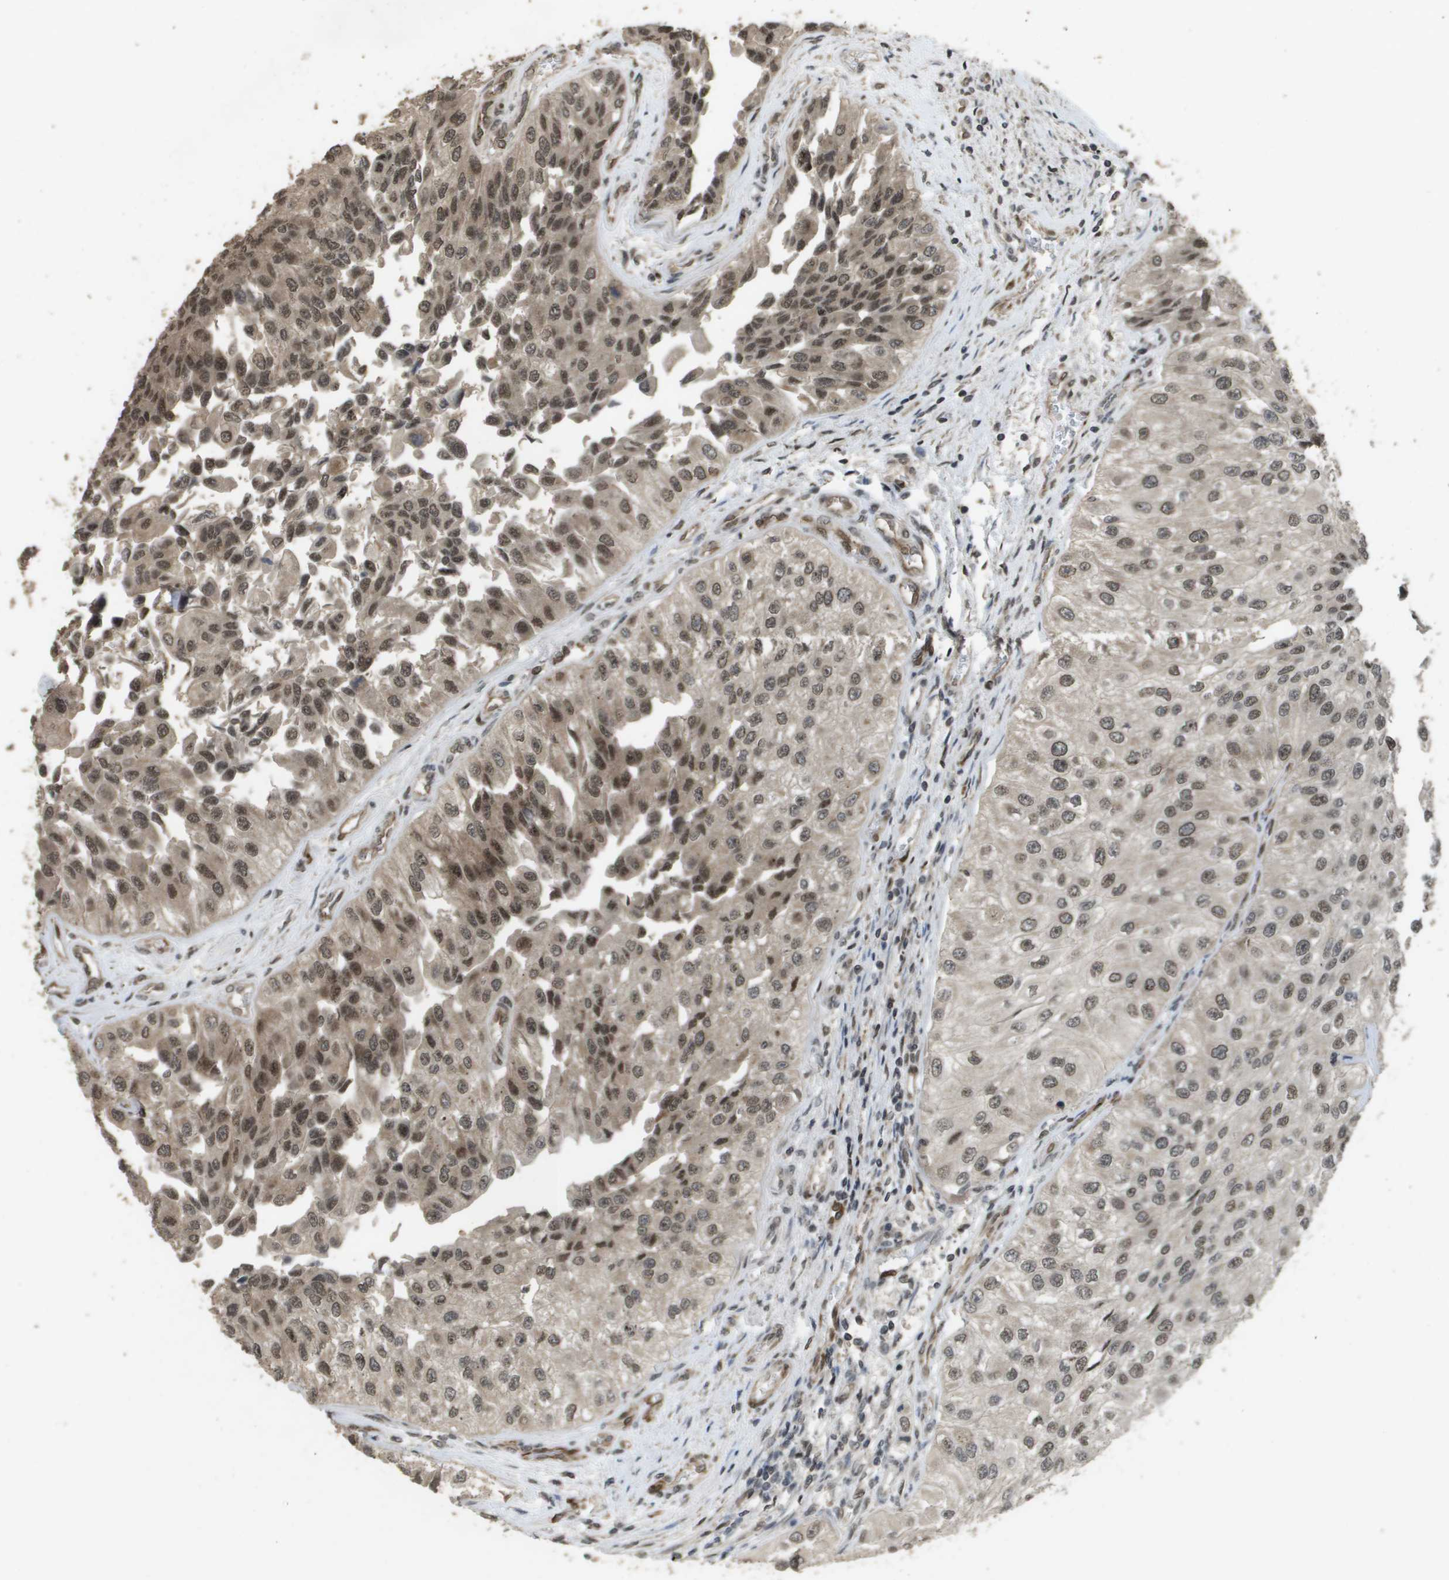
{"staining": {"intensity": "moderate", "quantity": ">75%", "location": "cytoplasmic/membranous,nuclear"}, "tissue": "urothelial cancer", "cell_type": "Tumor cells", "image_type": "cancer", "snomed": [{"axis": "morphology", "description": "Urothelial carcinoma, High grade"}, {"axis": "topography", "description": "Kidney"}, {"axis": "topography", "description": "Urinary bladder"}], "caption": "There is medium levels of moderate cytoplasmic/membranous and nuclear expression in tumor cells of urothelial cancer, as demonstrated by immunohistochemical staining (brown color).", "gene": "KAT5", "patient": {"sex": "male", "age": 77}}